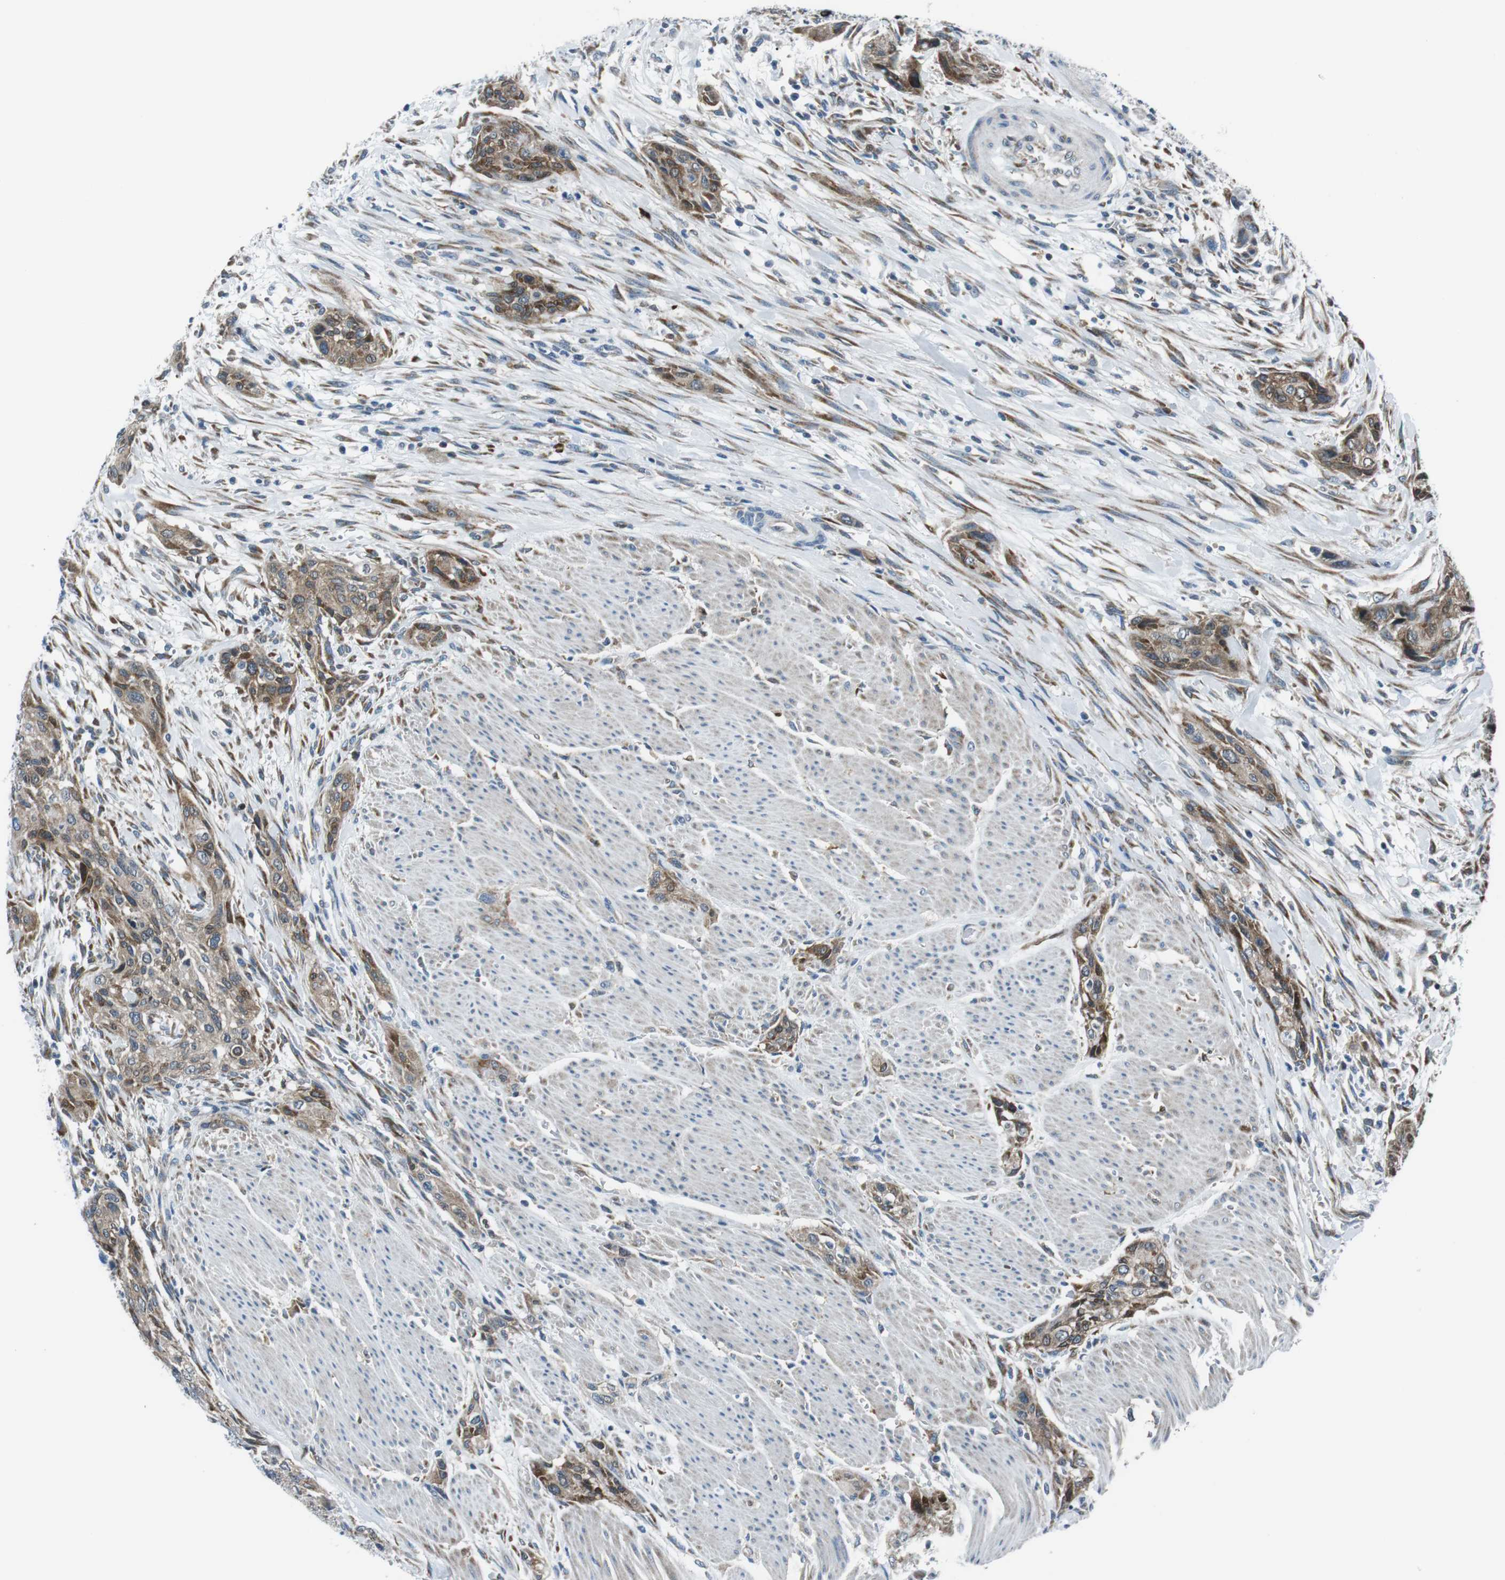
{"staining": {"intensity": "moderate", "quantity": ">75%", "location": "cytoplasmic/membranous"}, "tissue": "urothelial cancer", "cell_type": "Tumor cells", "image_type": "cancer", "snomed": [{"axis": "morphology", "description": "Urothelial carcinoma, High grade"}, {"axis": "topography", "description": "Urinary bladder"}], "caption": "Urothelial carcinoma (high-grade) stained with DAB immunohistochemistry demonstrates medium levels of moderate cytoplasmic/membranous expression in about >75% of tumor cells. The staining was performed using DAB (3,3'-diaminobenzidine) to visualize the protein expression in brown, while the nuclei were stained in blue with hematoxylin (Magnification: 20x).", "gene": "BLNK", "patient": {"sex": "male", "age": 35}}